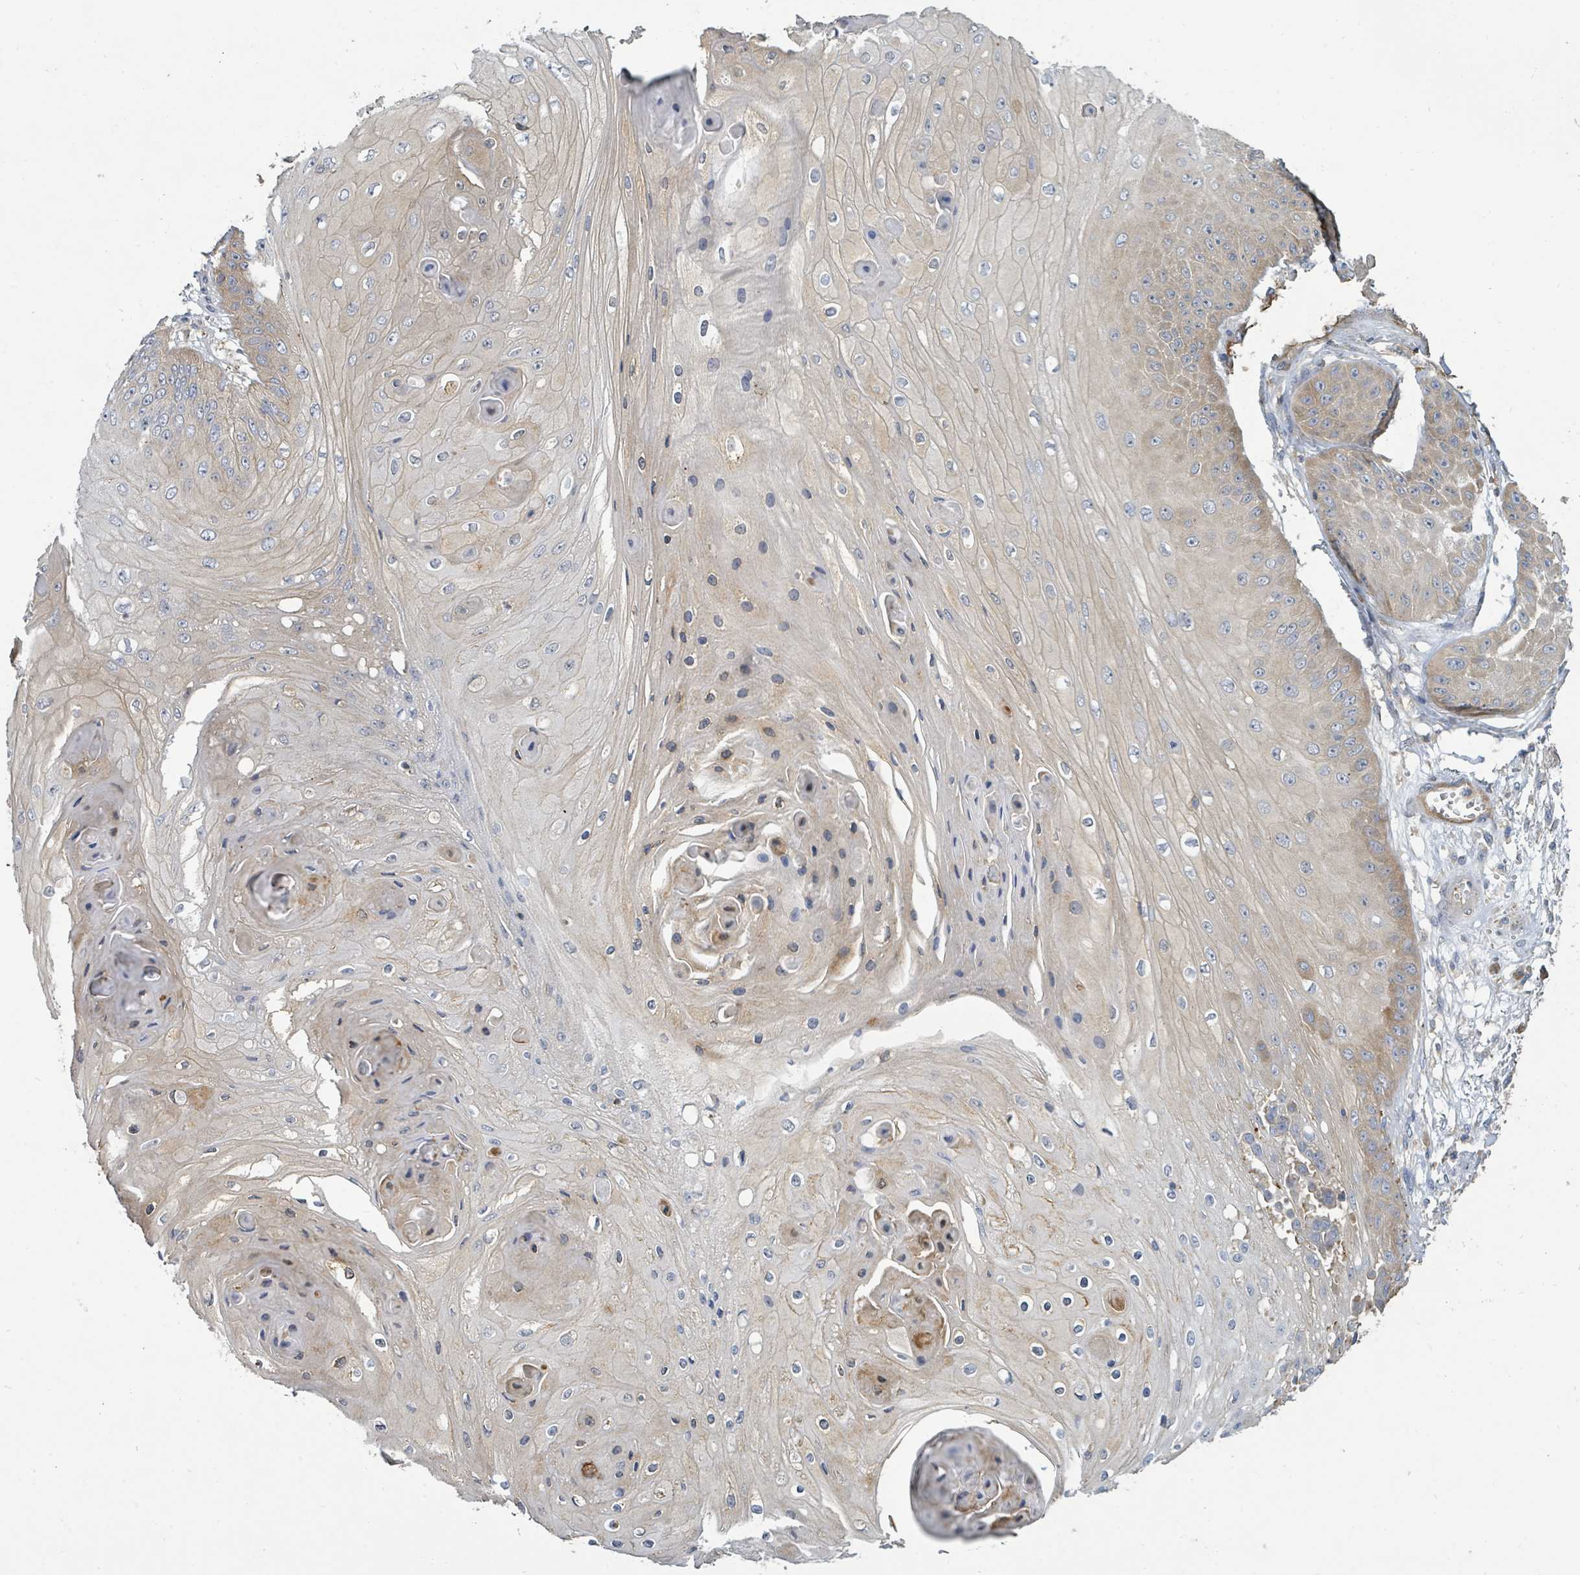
{"staining": {"intensity": "weak", "quantity": "<25%", "location": "cytoplasmic/membranous"}, "tissue": "skin cancer", "cell_type": "Tumor cells", "image_type": "cancer", "snomed": [{"axis": "morphology", "description": "Squamous cell carcinoma, NOS"}, {"axis": "topography", "description": "Skin"}], "caption": "DAB (3,3'-diaminobenzidine) immunohistochemical staining of human skin squamous cell carcinoma reveals no significant staining in tumor cells. (DAB (3,3'-diaminobenzidine) immunohistochemistry with hematoxylin counter stain).", "gene": "BOLA2B", "patient": {"sex": "male", "age": 70}}